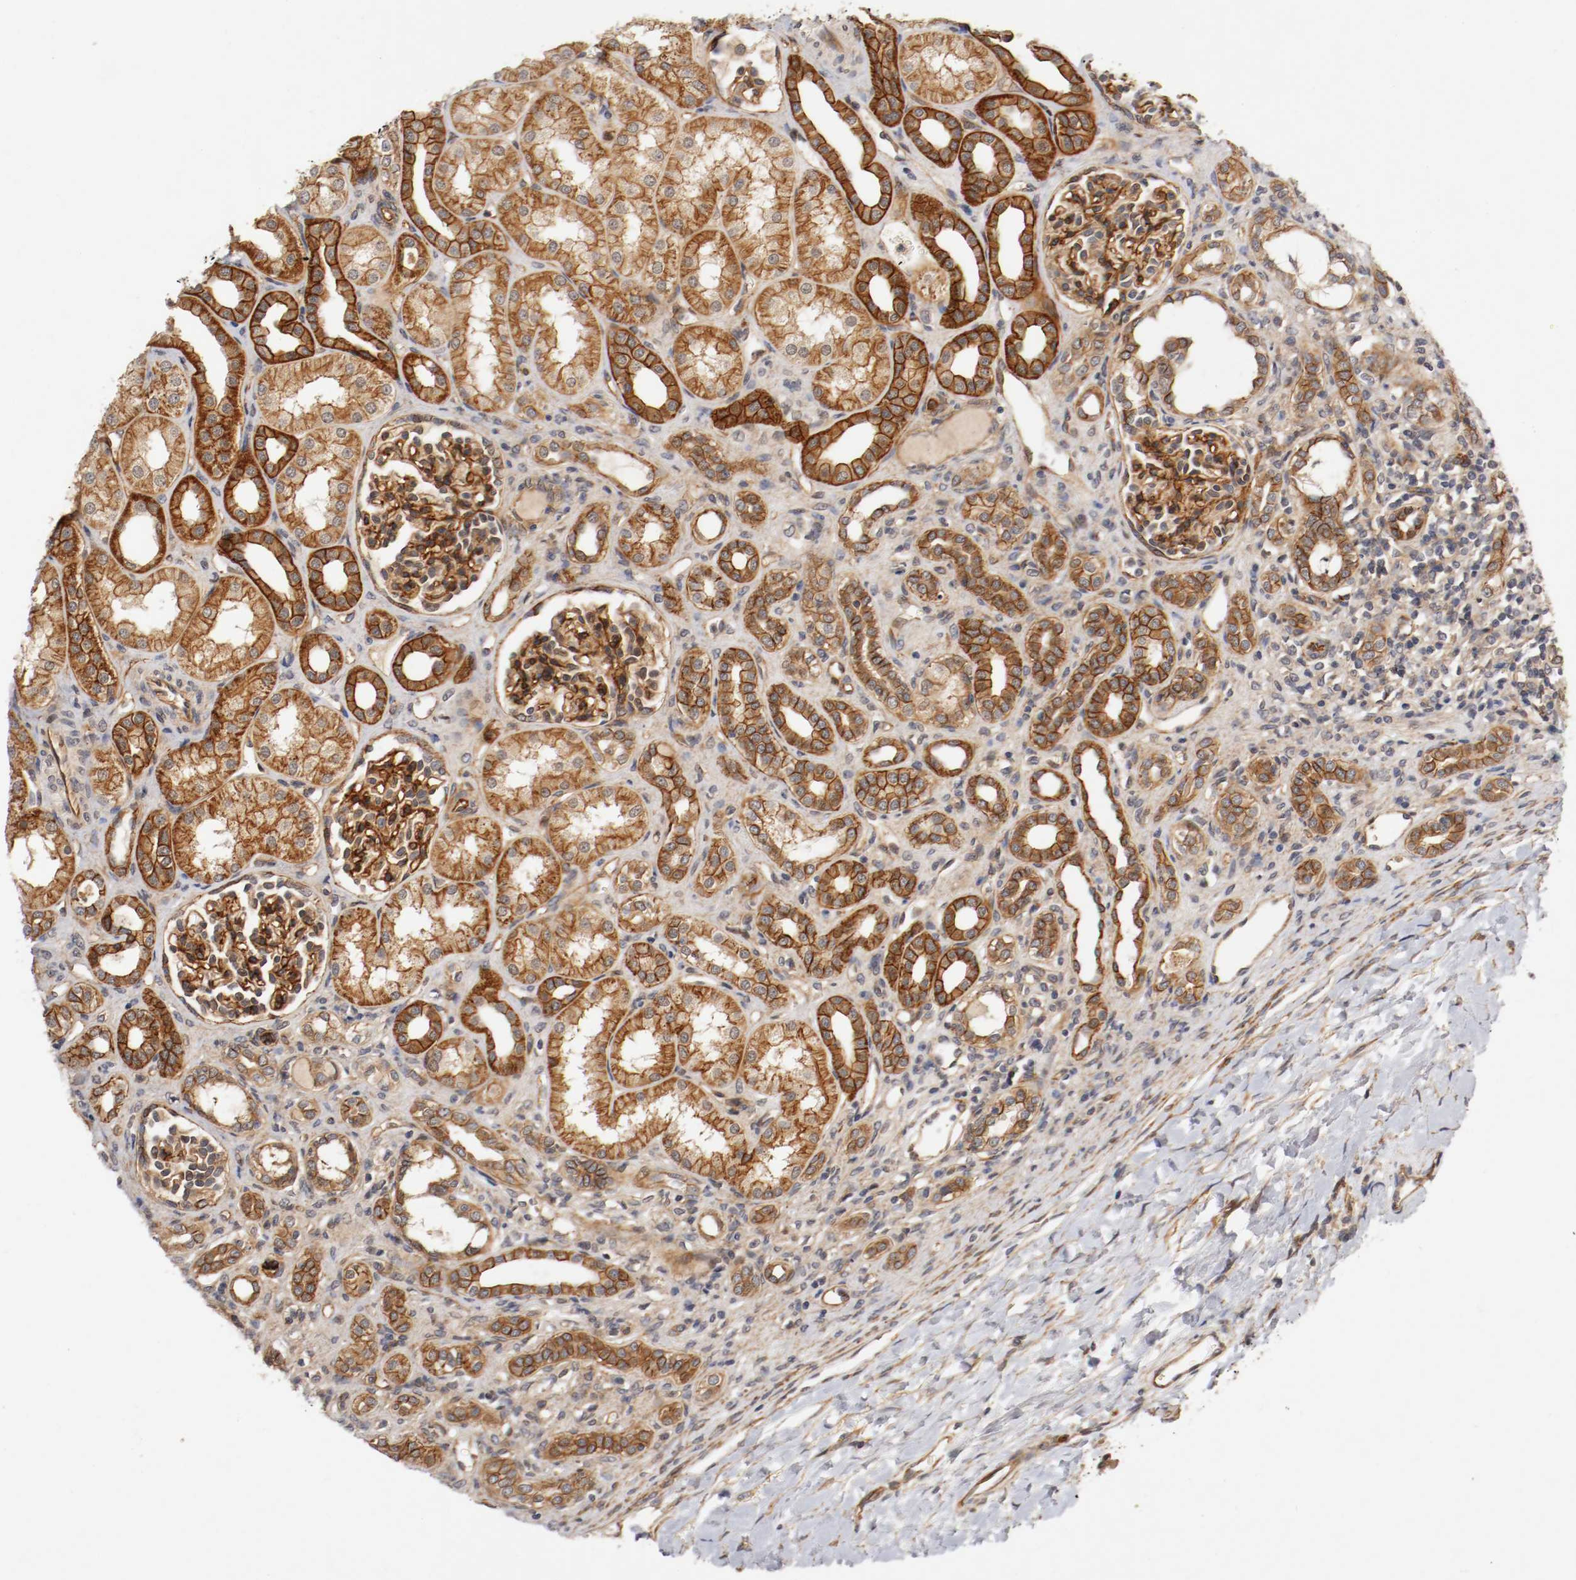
{"staining": {"intensity": "strong", "quantity": ">75%", "location": "cytoplasmic/membranous"}, "tissue": "kidney", "cell_type": "Cells in glomeruli", "image_type": "normal", "snomed": [{"axis": "morphology", "description": "Normal tissue, NOS"}, {"axis": "topography", "description": "Kidney"}], "caption": "An immunohistochemistry (IHC) photomicrograph of benign tissue is shown. Protein staining in brown shows strong cytoplasmic/membranous positivity in kidney within cells in glomeruli.", "gene": "TYK2", "patient": {"sex": "male", "age": 7}}